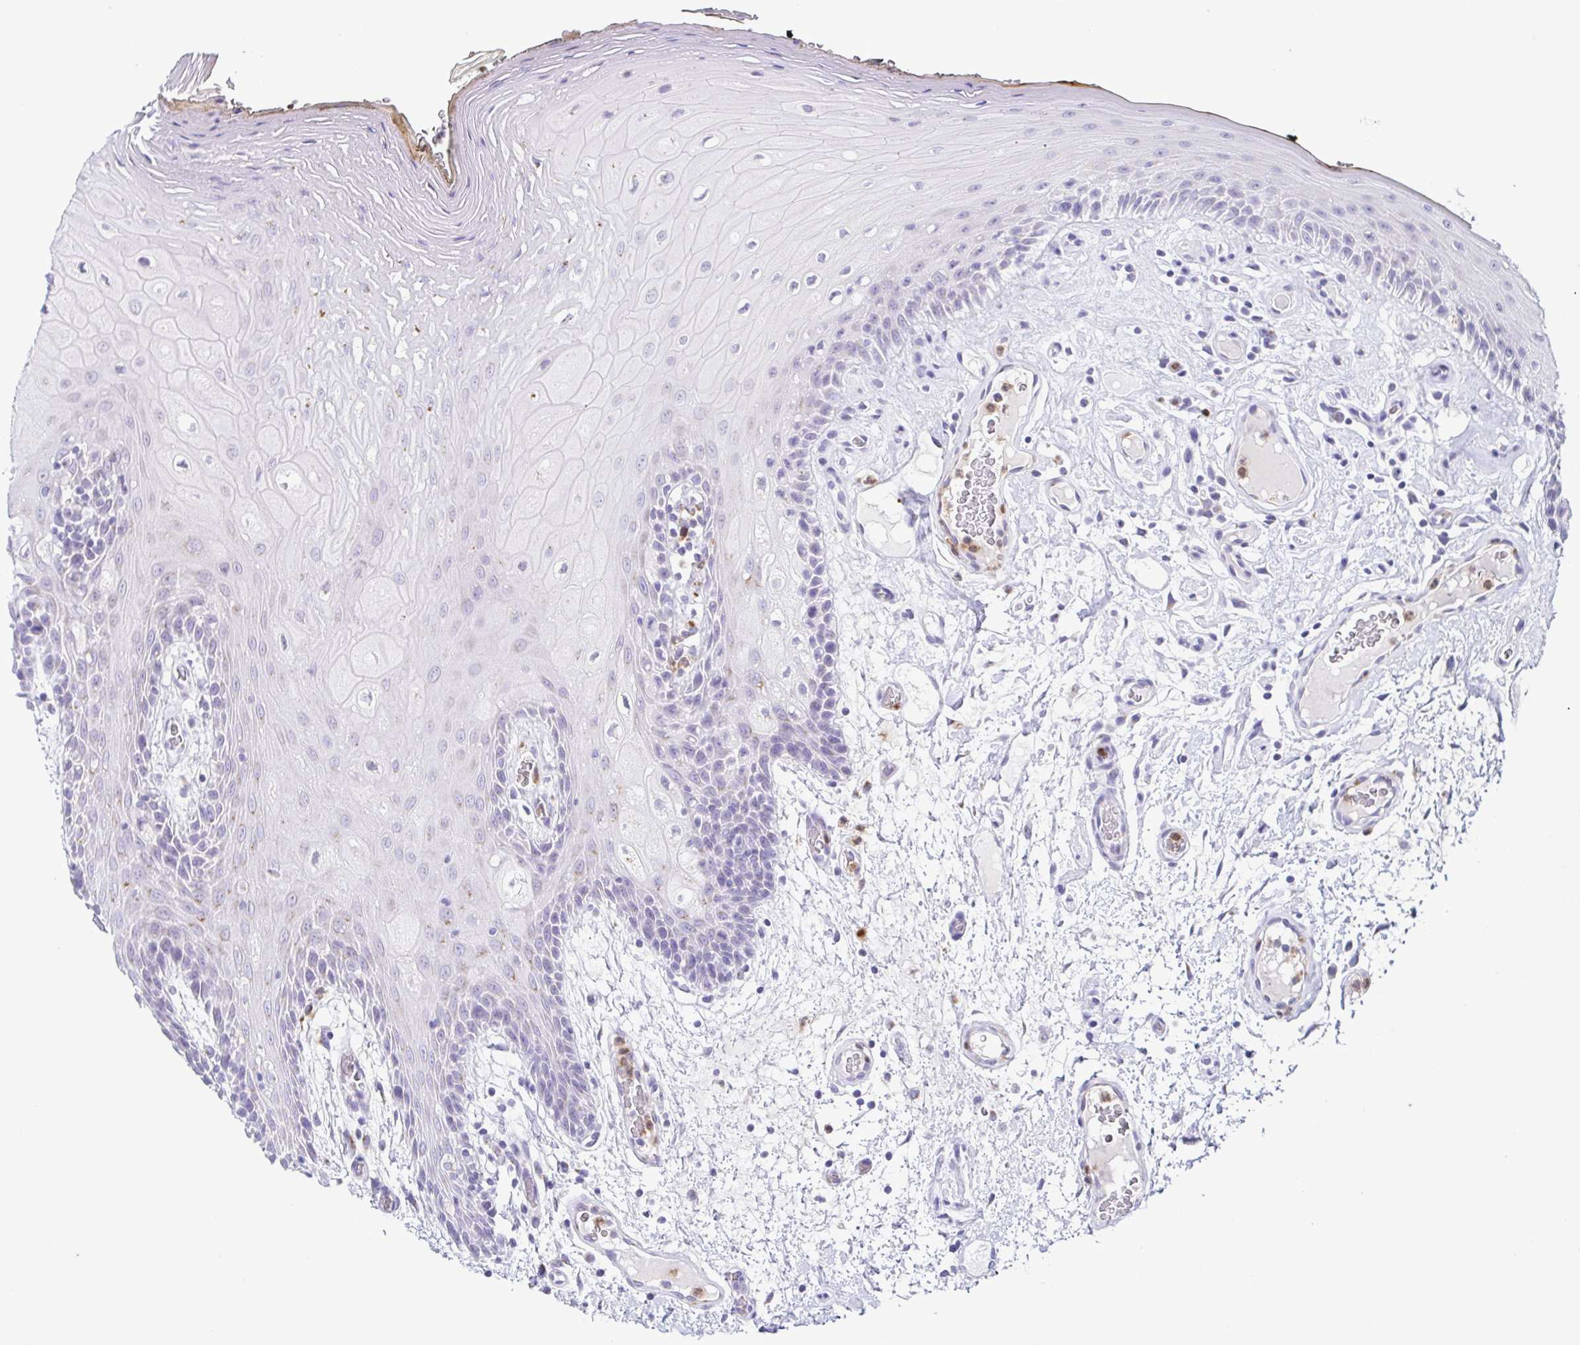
{"staining": {"intensity": "negative", "quantity": "none", "location": "none"}, "tissue": "oral mucosa", "cell_type": "Squamous epithelial cells", "image_type": "normal", "snomed": [{"axis": "morphology", "description": "Normal tissue, NOS"}, {"axis": "morphology", "description": "Squamous cell carcinoma, NOS"}, {"axis": "topography", "description": "Oral tissue"}, {"axis": "topography", "description": "Head-Neck"}], "caption": "Squamous epithelial cells are negative for protein expression in normal human oral mucosa.", "gene": "AZU1", "patient": {"sex": "male", "age": 52}}